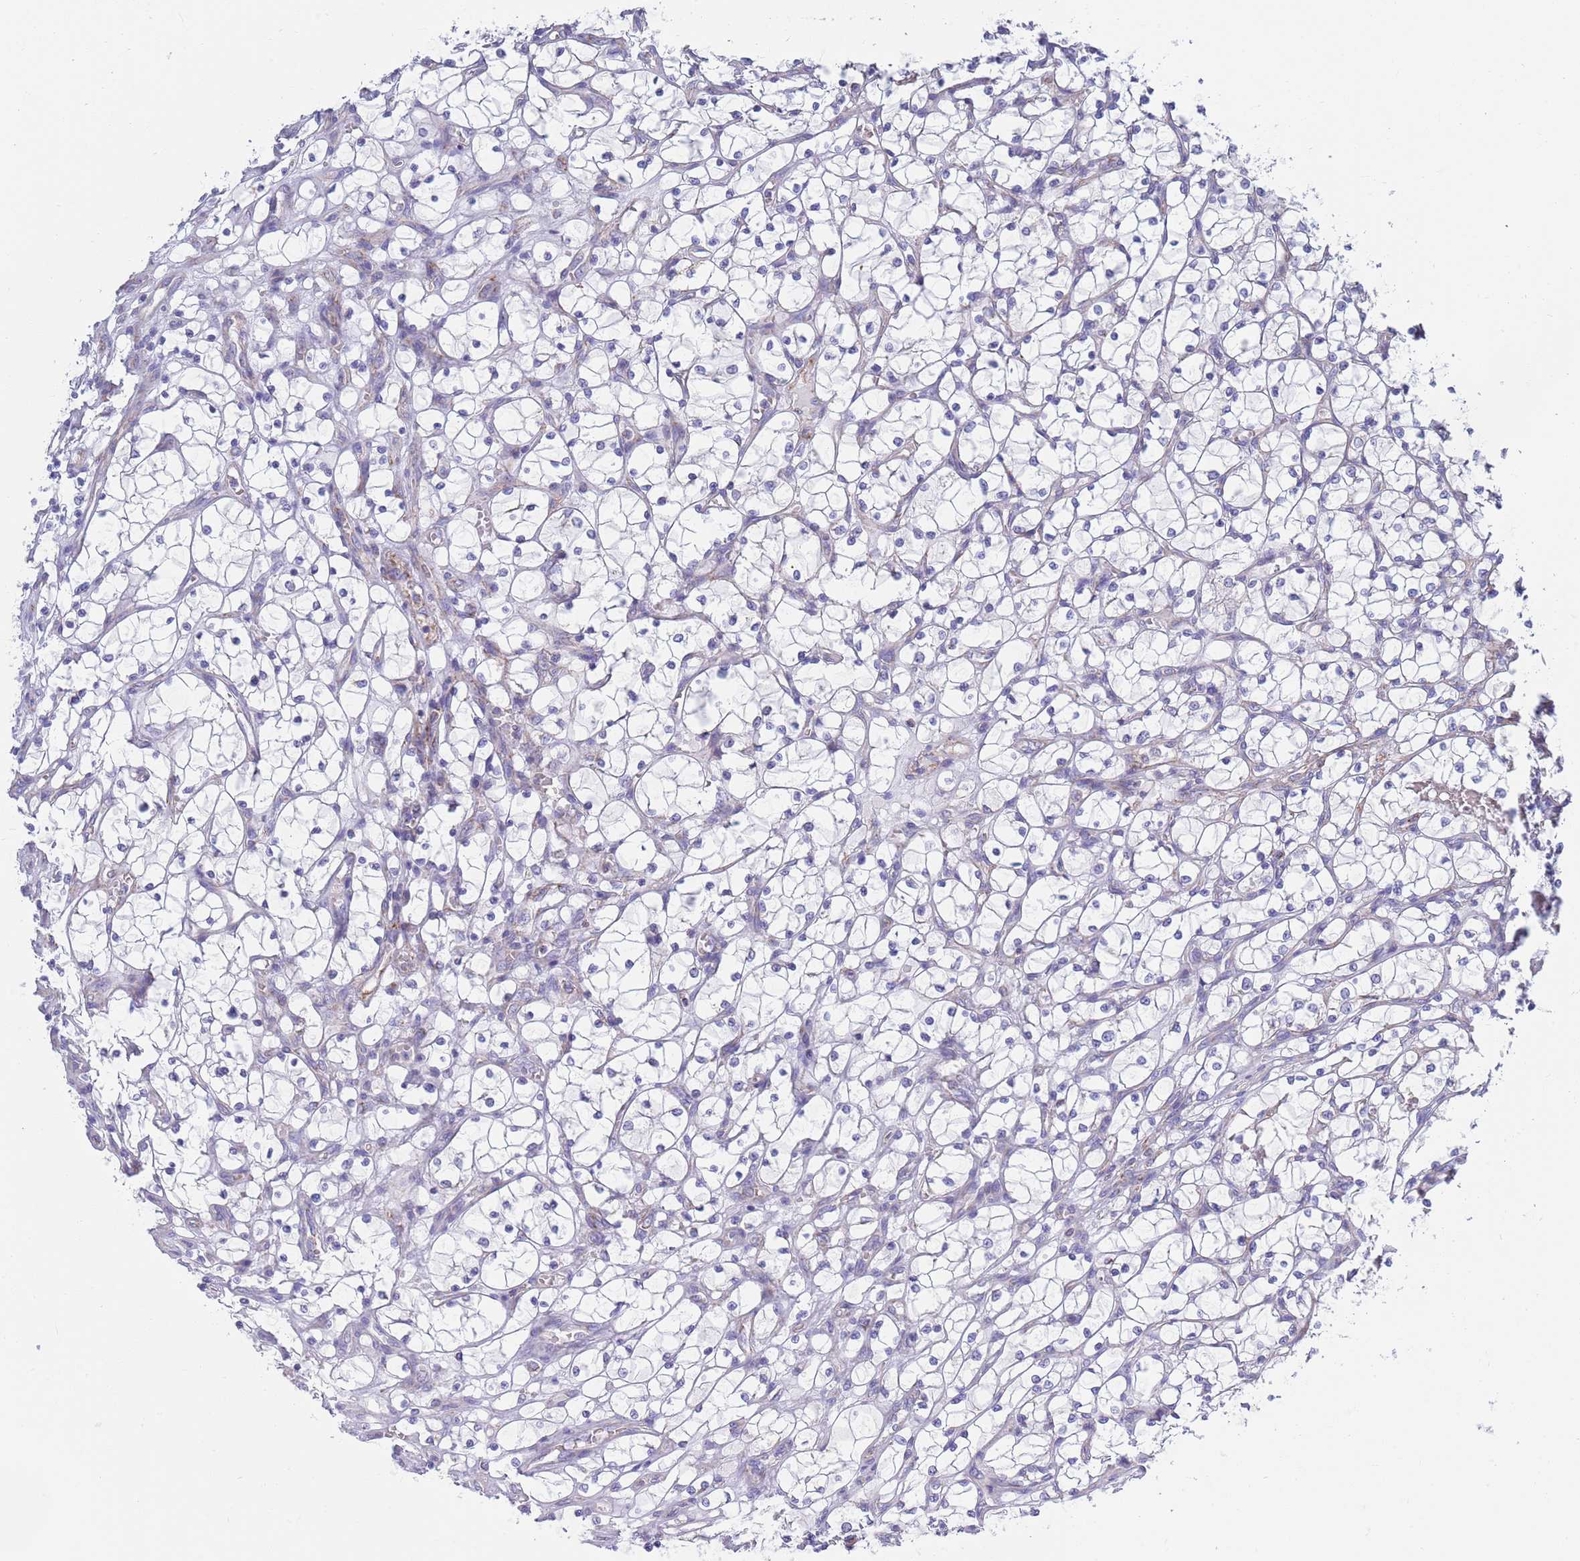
{"staining": {"intensity": "negative", "quantity": "none", "location": "none"}, "tissue": "renal cancer", "cell_type": "Tumor cells", "image_type": "cancer", "snomed": [{"axis": "morphology", "description": "Adenocarcinoma, NOS"}, {"axis": "topography", "description": "Kidney"}], "caption": "Immunohistochemistry (IHC) photomicrograph of neoplastic tissue: human renal cancer stained with DAB reveals no significant protein expression in tumor cells.", "gene": "EMC8", "patient": {"sex": "female", "age": 69}}